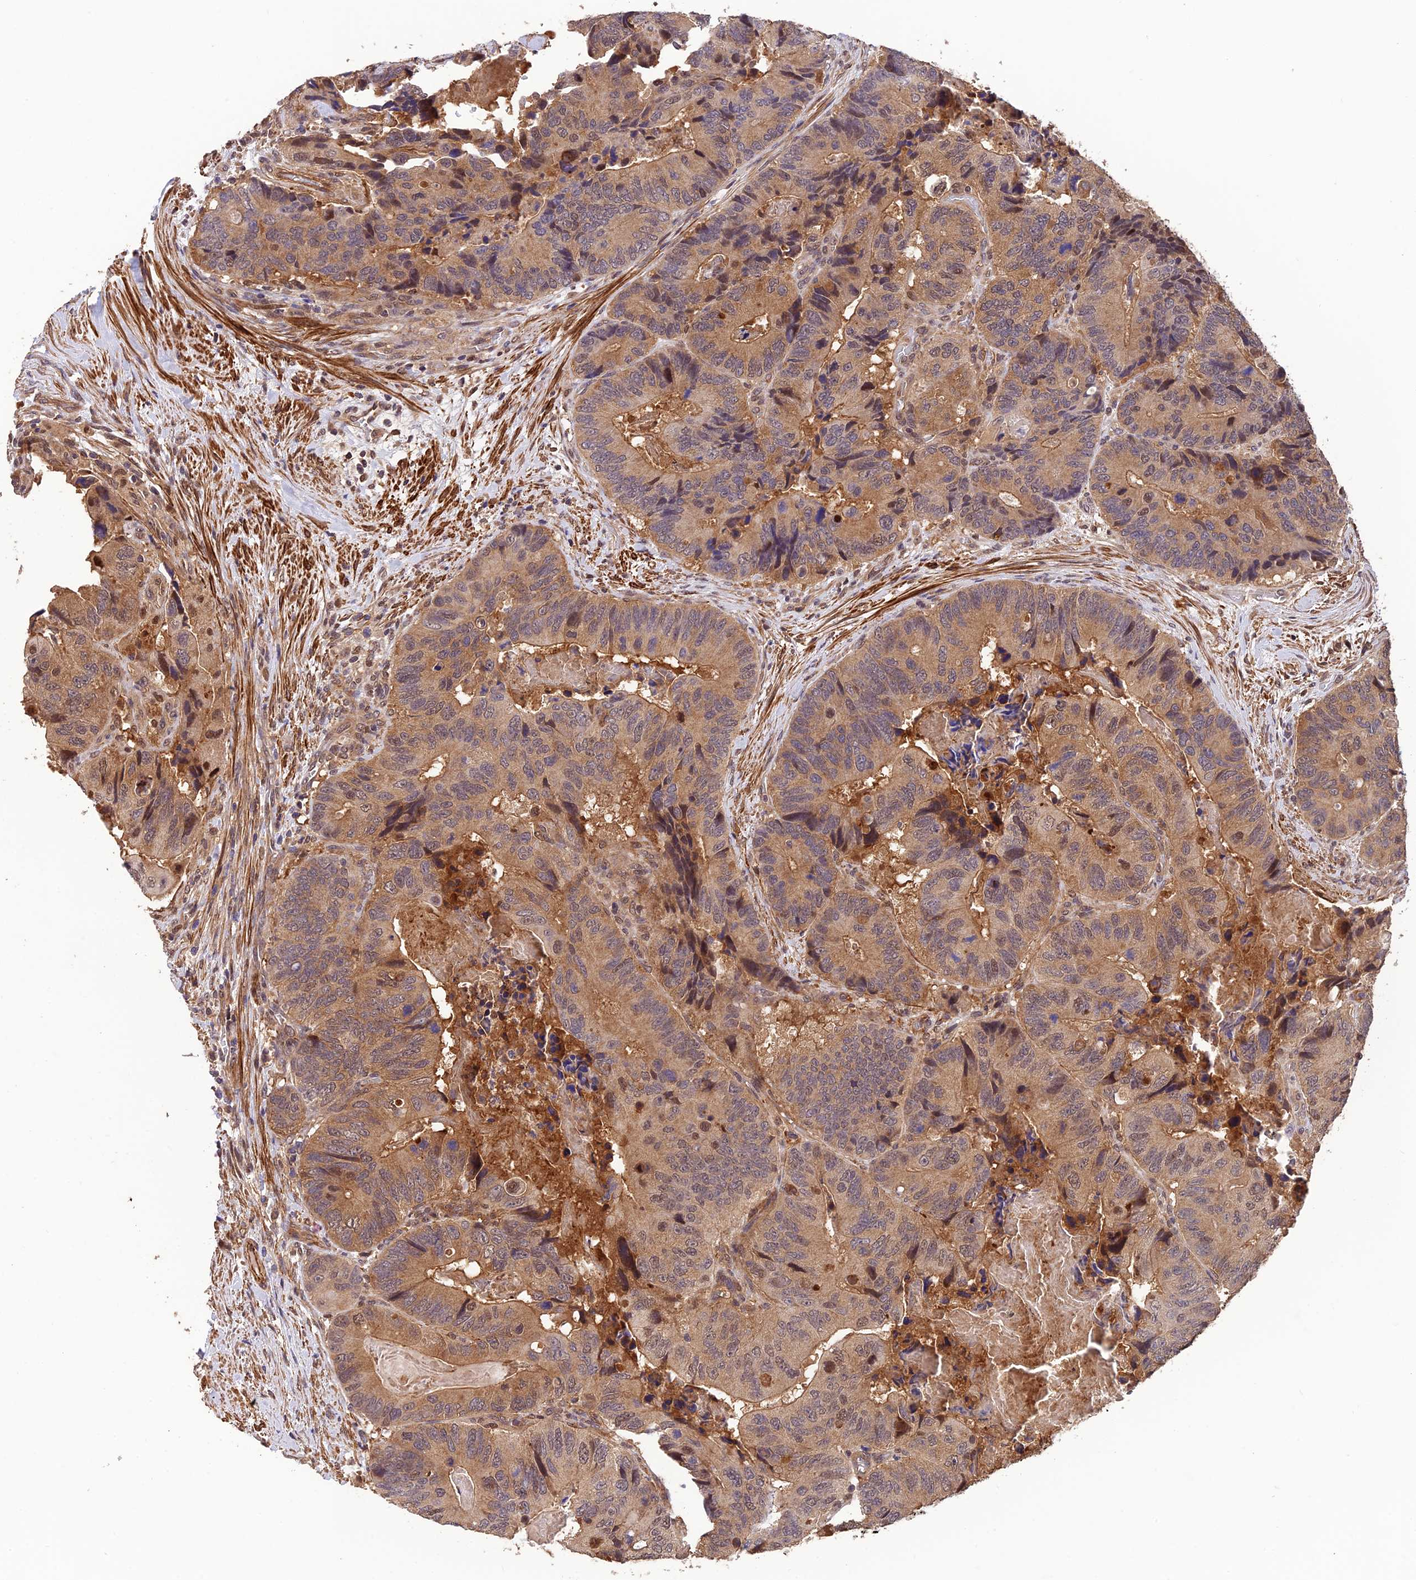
{"staining": {"intensity": "weak", "quantity": ">75%", "location": "cytoplasmic/membranous,nuclear"}, "tissue": "colorectal cancer", "cell_type": "Tumor cells", "image_type": "cancer", "snomed": [{"axis": "morphology", "description": "Adenocarcinoma, NOS"}, {"axis": "topography", "description": "Colon"}], "caption": "A brown stain labels weak cytoplasmic/membranous and nuclear positivity of a protein in human colorectal cancer (adenocarcinoma) tumor cells. Using DAB (3,3'-diaminobenzidine) (brown) and hematoxylin (blue) stains, captured at high magnification using brightfield microscopy.", "gene": "PSMB3", "patient": {"sex": "male", "age": 84}}